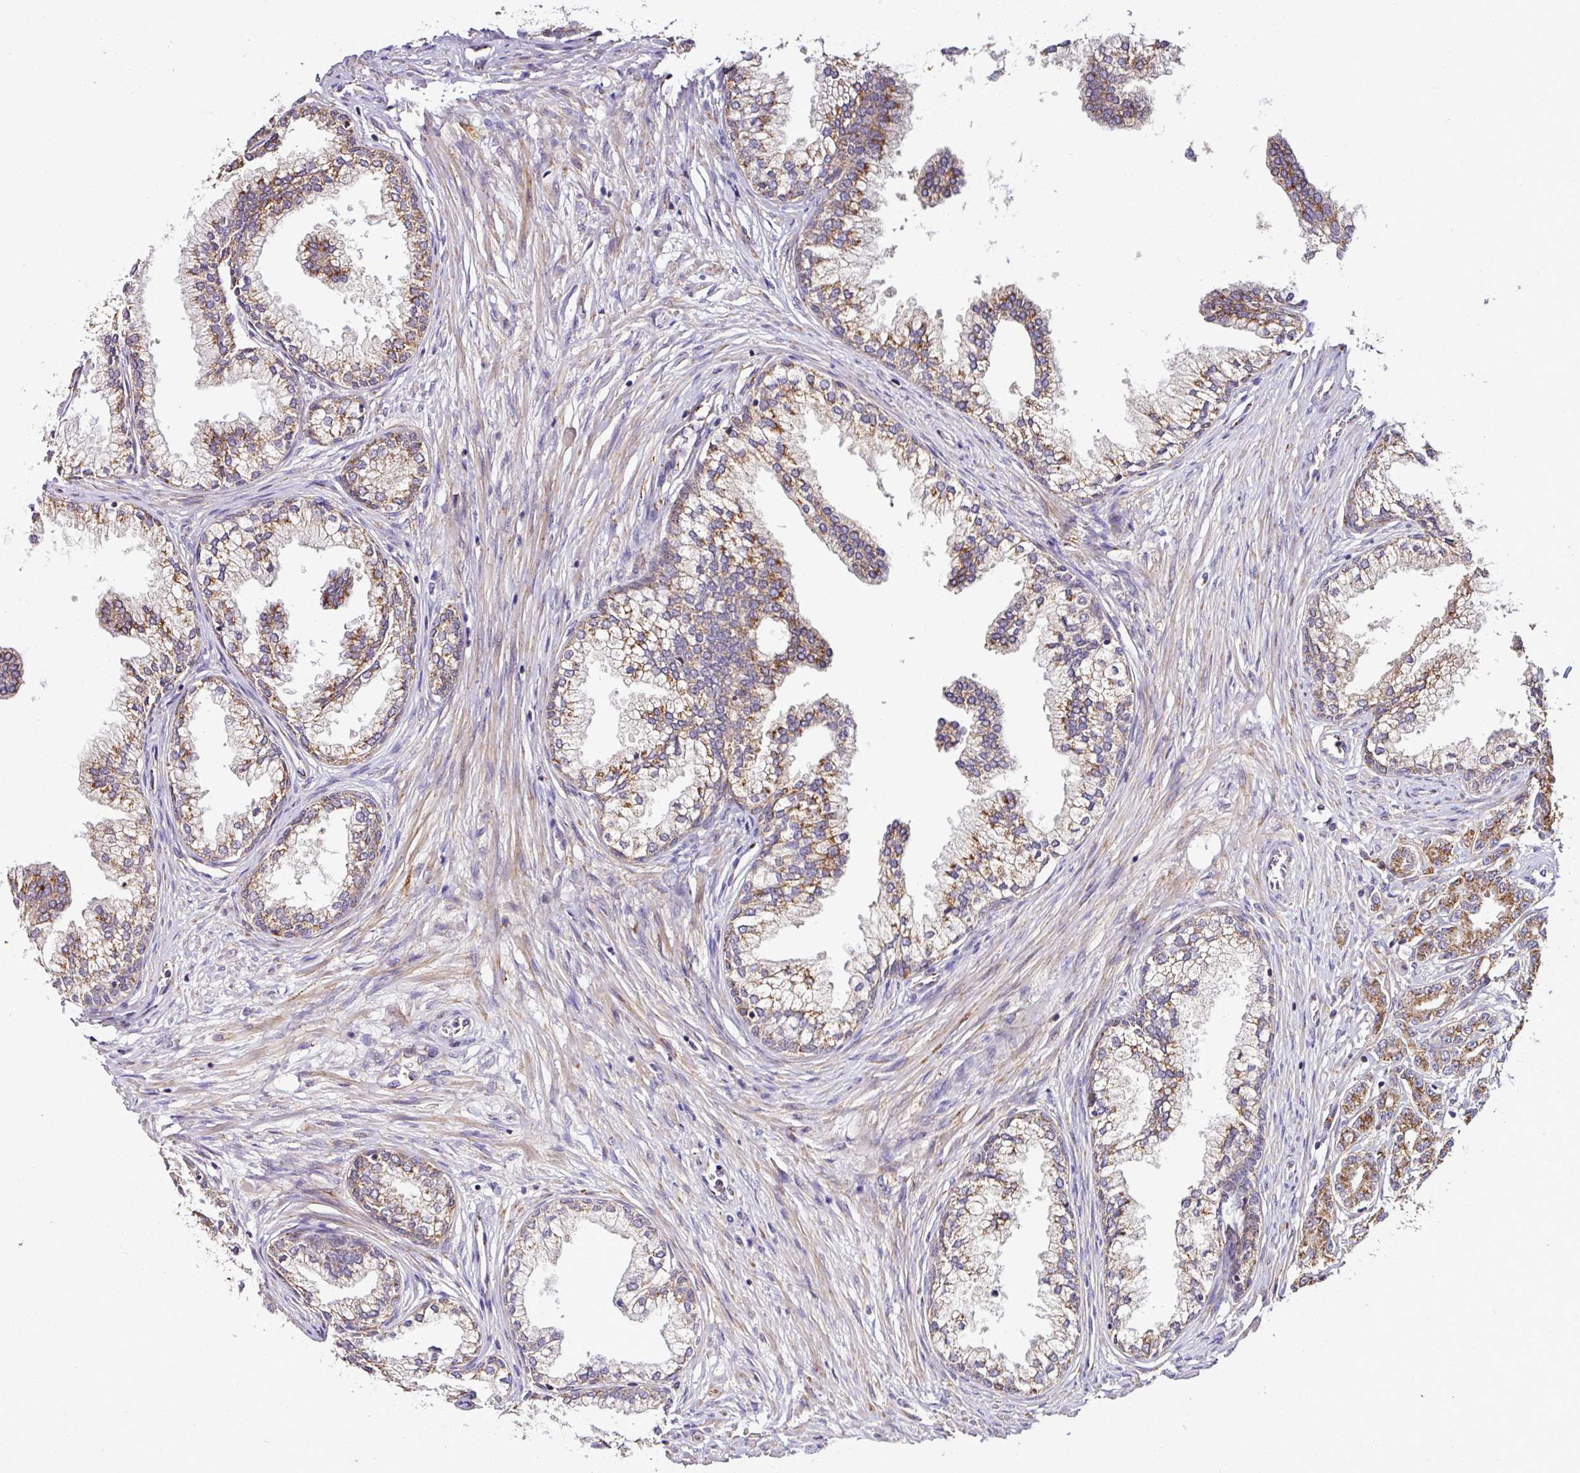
{"staining": {"intensity": "moderate", "quantity": ">75%", "location": "cytoplasmic/membranous"}, "tissue": "prostate cancer", "cell_type": "Tumor cells", "image_type": "cancer", "snomed": [{"axis": "morphology", "description": "Adenocarcinoma, High grade"}, {"axis": "topography", "description": "Prostate"}], "caption": "This is an image of immunohistochemistry (IHC) staining of prostate cancer, which shows moderate positivity in the cytoplasmic/membranous of tumor cells.", "gene": "CPD", "patient": {"sex": "male", "age": 69}}